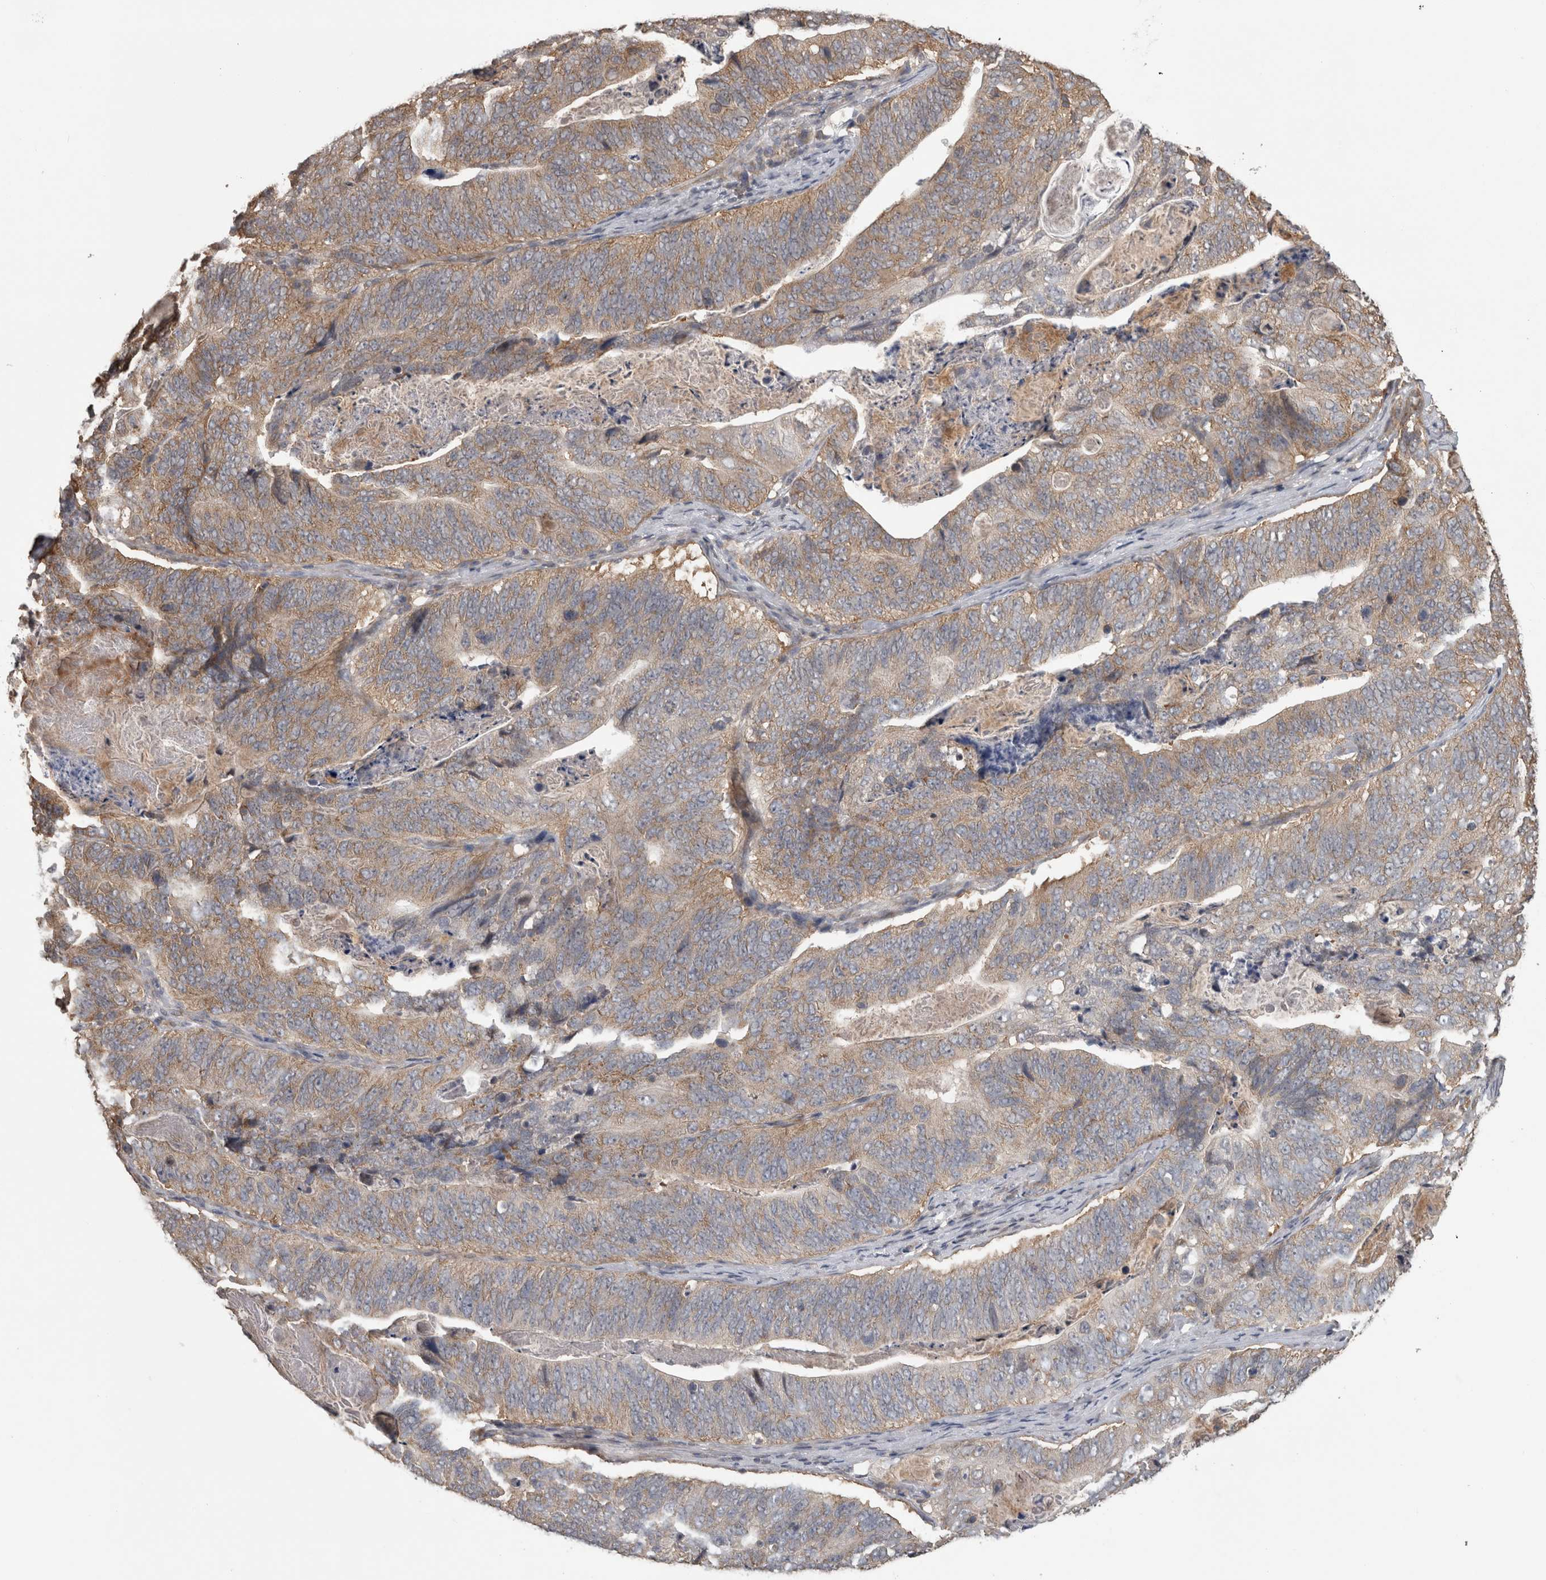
{"staining": {"intensity": "weak", "quantity": ">75%", "location": "cytoplasmic/membranous"}, "tissue": "stomach cancer", "cell_type": "Tumor cells", "image_type": "cancer", "snomed": [{"axis": "morphology", "description": "Normal tissue, NOS"}, {"axis": "morphology", "description": "Adenocarcinoma, NOS"}, {"axis": "topography", "description": "Stomach"}], "caption": "Stomach cancer (adenocarcinoma) stained with DAB immunohistochemistry (IHC) demonstrates low levels of weak cytoplasmic/membranous staining in approximately >75% of tumor cells. (Stains: DAB (3,3'-diaminobenzidine) in brown, nuclei in blue, Microscopy: brightfield microscopy at high magnification).", "gene": "ATXN2", "patient": {"sex": "female", "age": 89}}